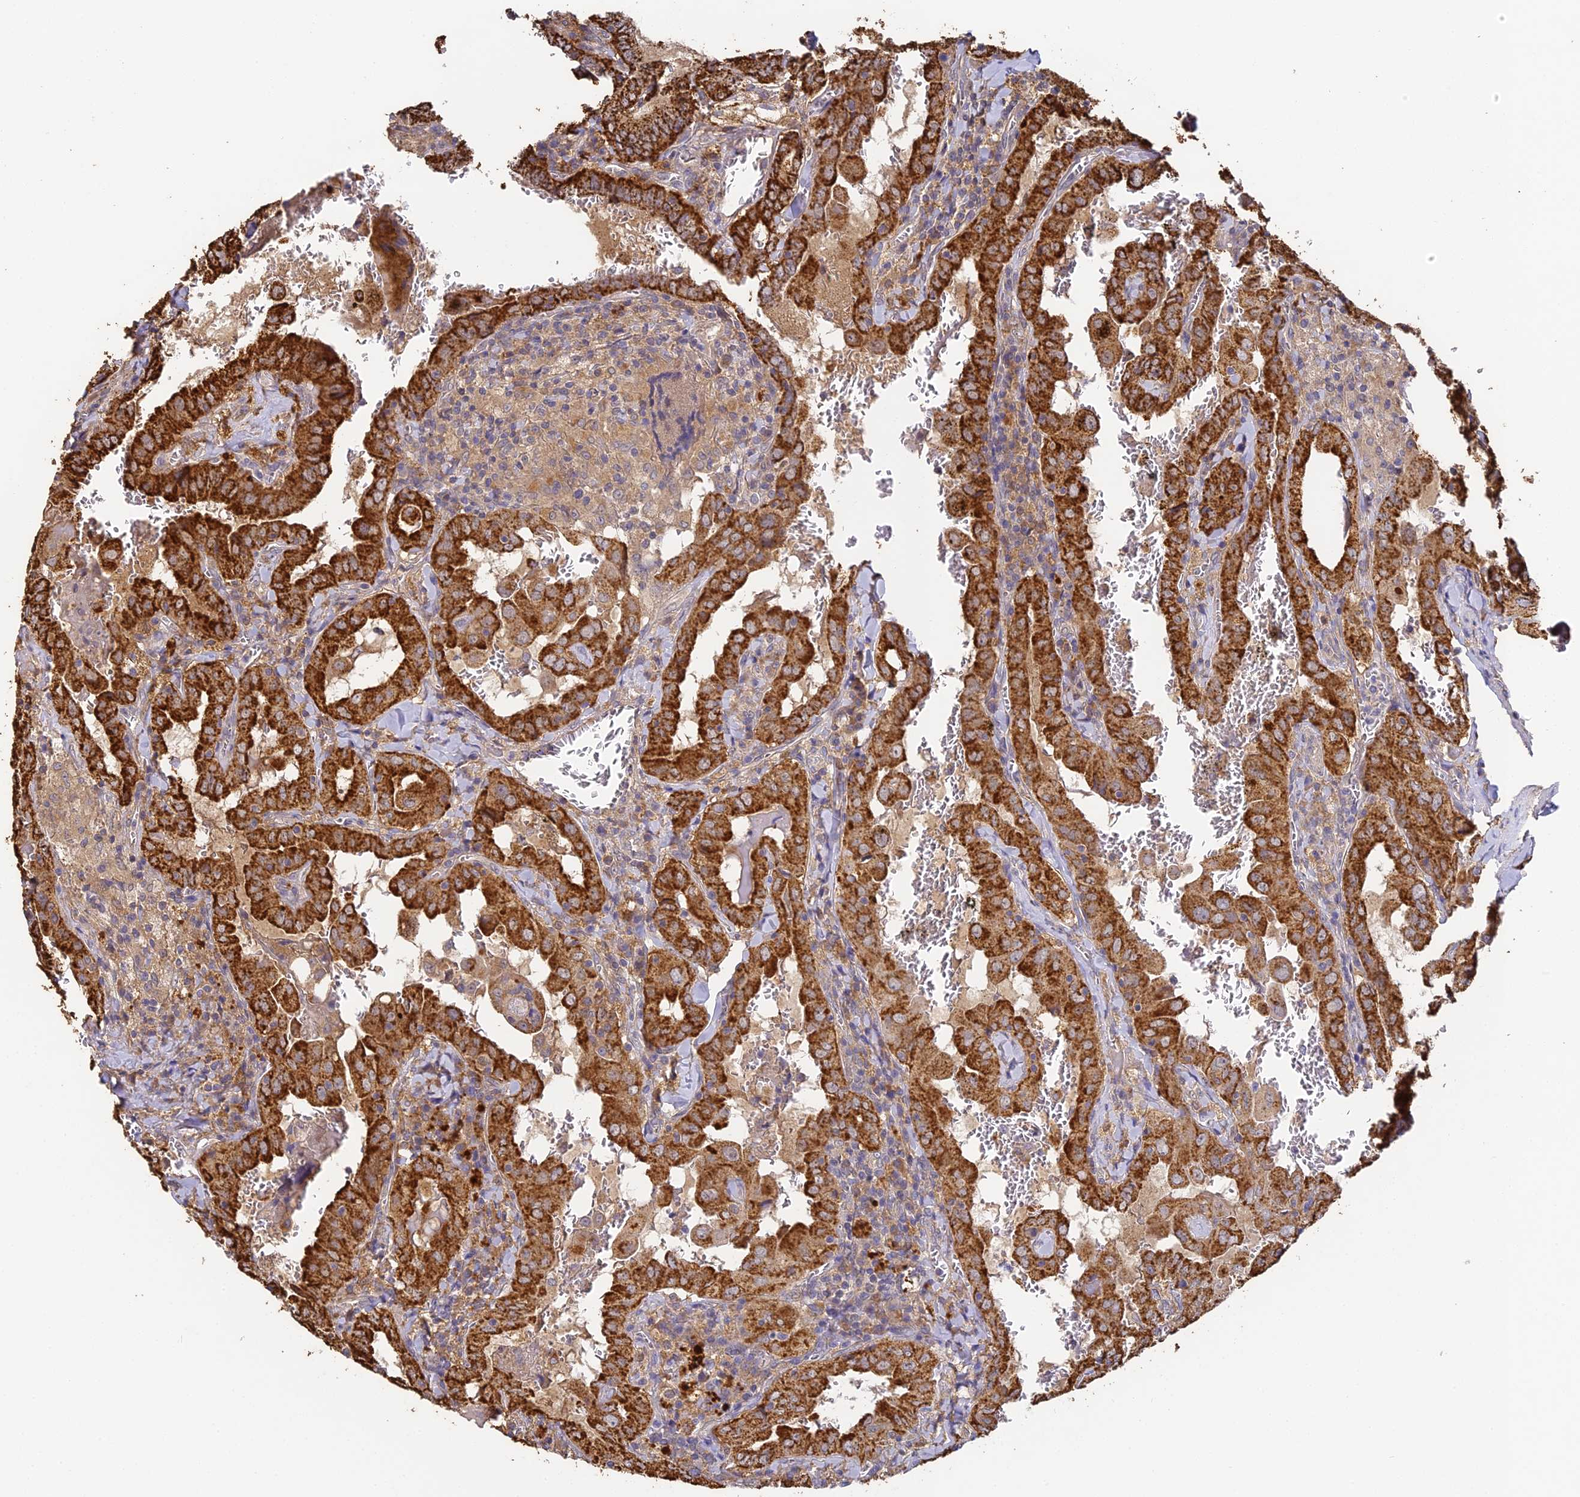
{"staining": {"intensity": "strong", "quantity": ">75%", "location": "cytoplasmic/membranous"}, "tissue": "thyroid cancer", "cell_type": "Tumor cells", "image_type": "cancer", "snomed": [{"axis": "morphology", "description": "Papillary adenocarcinoma, NOS"}, {"axis": "topography", "description": "Thyroid gland"}], "caption": "A micrograph showing strong cytoplasmic/membranous expression in approximately >75% of tumor cells in thyroid cancer, as visualized by brown immunohistochemical staining.", "gene": "YAE1", "patient": {"sex": "female", "age": 72}}